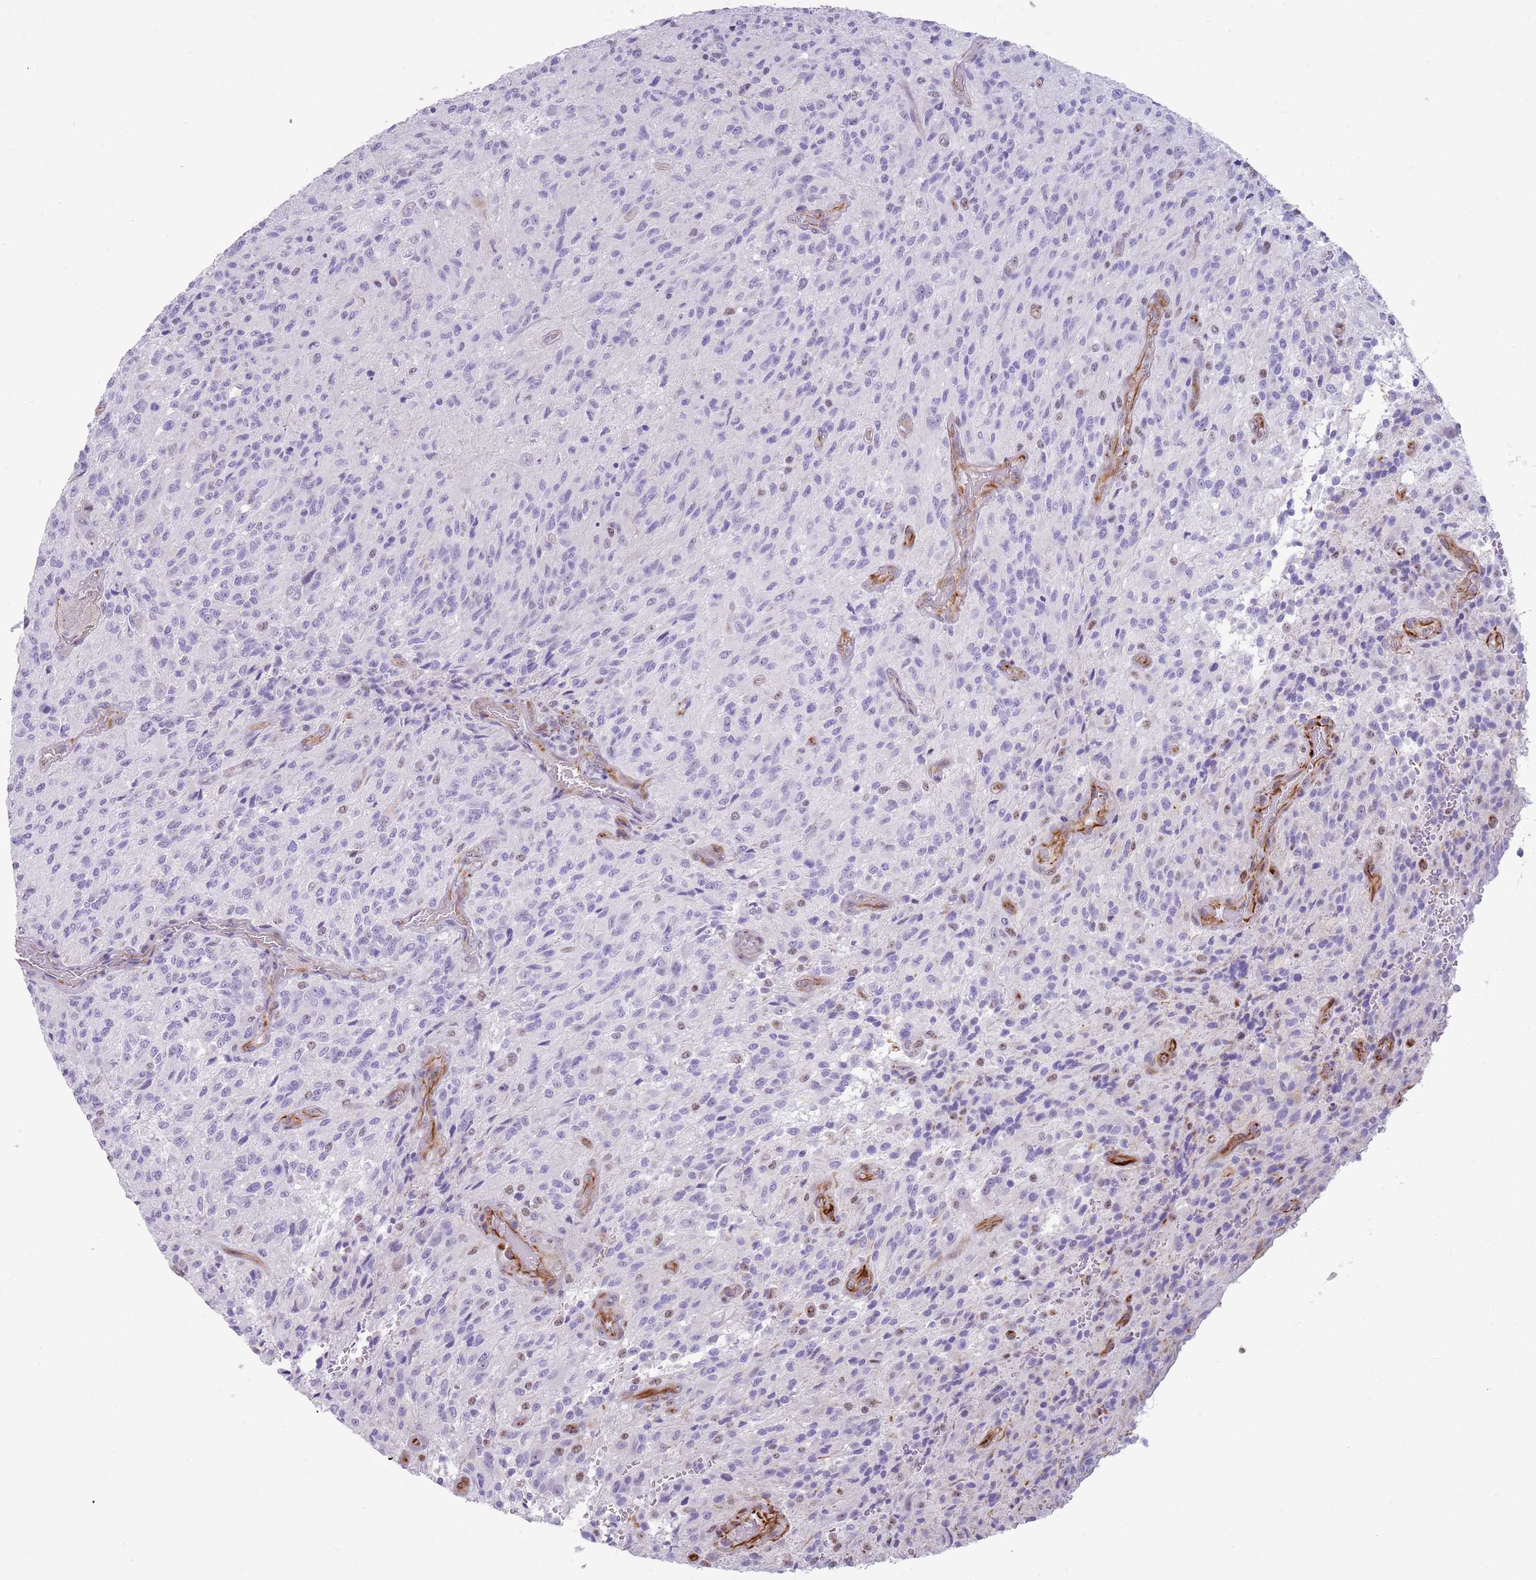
{"staining": {"intensity": "negative", "quantity": "none", "location": "none"}, "tissue": "glioma", "cell_type": "Tumor cells", "image_type": "cancer", "snomed": [{"axis": "morphology", "description": "Normal tissue, NOS"}, {"axis": "morphology", "description": "Glioma, malignant, High grade"}, {"axis": "topography", "description": "Cerebral cortex"}], "caption": "DAB immunohistochemical staining of human glioma demonstrates no significant expression in tumor cells.", "gene": "NBPF3", "patient": {"sex": "male", "age": 56}}